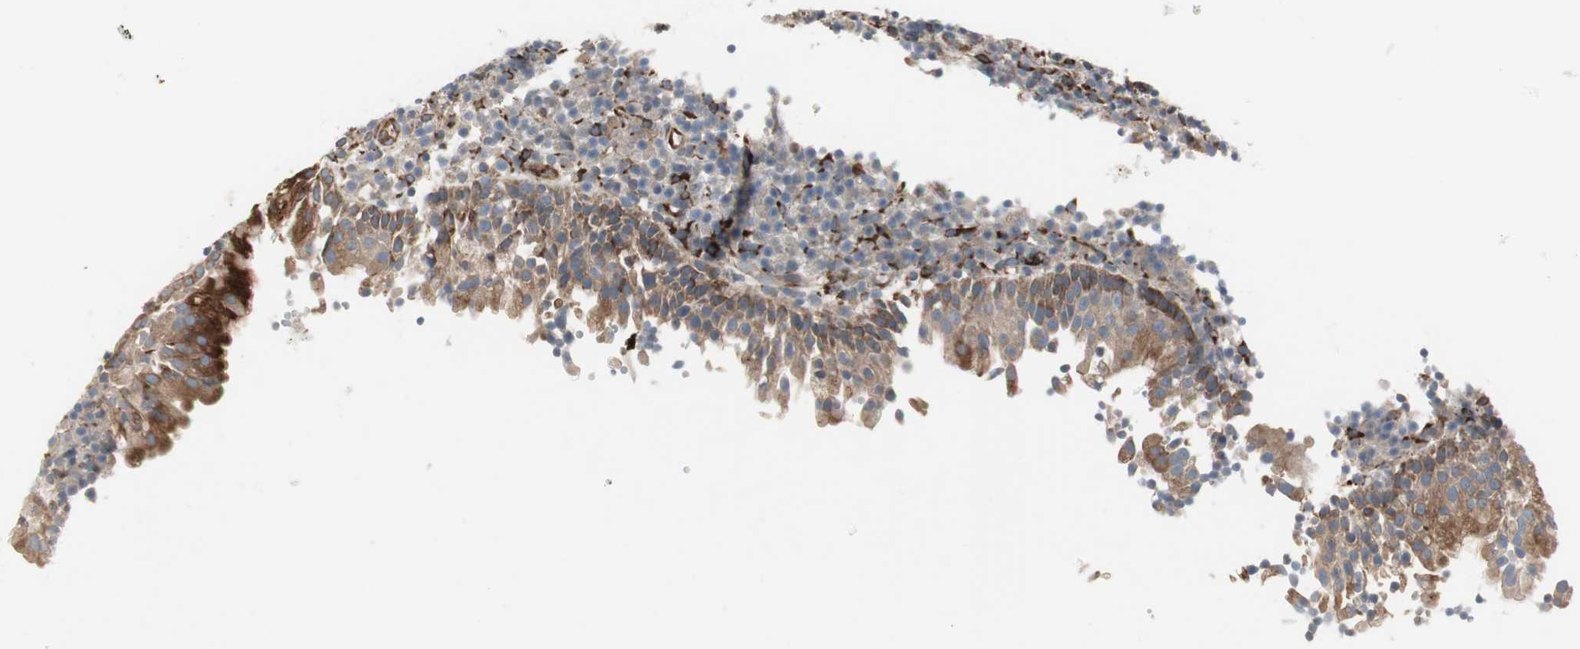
{"staining": {"intensity": "strong", "quantity": "<25%", "location": "cytoplasmic/membranous"}, "tissue": "tonsil", "cell_type": "Germinal center cells", "image_type": "normal", "snomed": [{"axis": "morphology", "description": "Normal tissue, NOS"}, {"axis": "topography", "description": "Tonsil"}], "caption": "Tonsil stained with DAB (3,3'-diaminobenzidine) immunohistochemistry demonstrates medium levels of strong cytoplasmic/membranous staining in about <25% of germinal center cells.", "gene": "H6PD", "patient": {"sex": "female", "age": 40}}